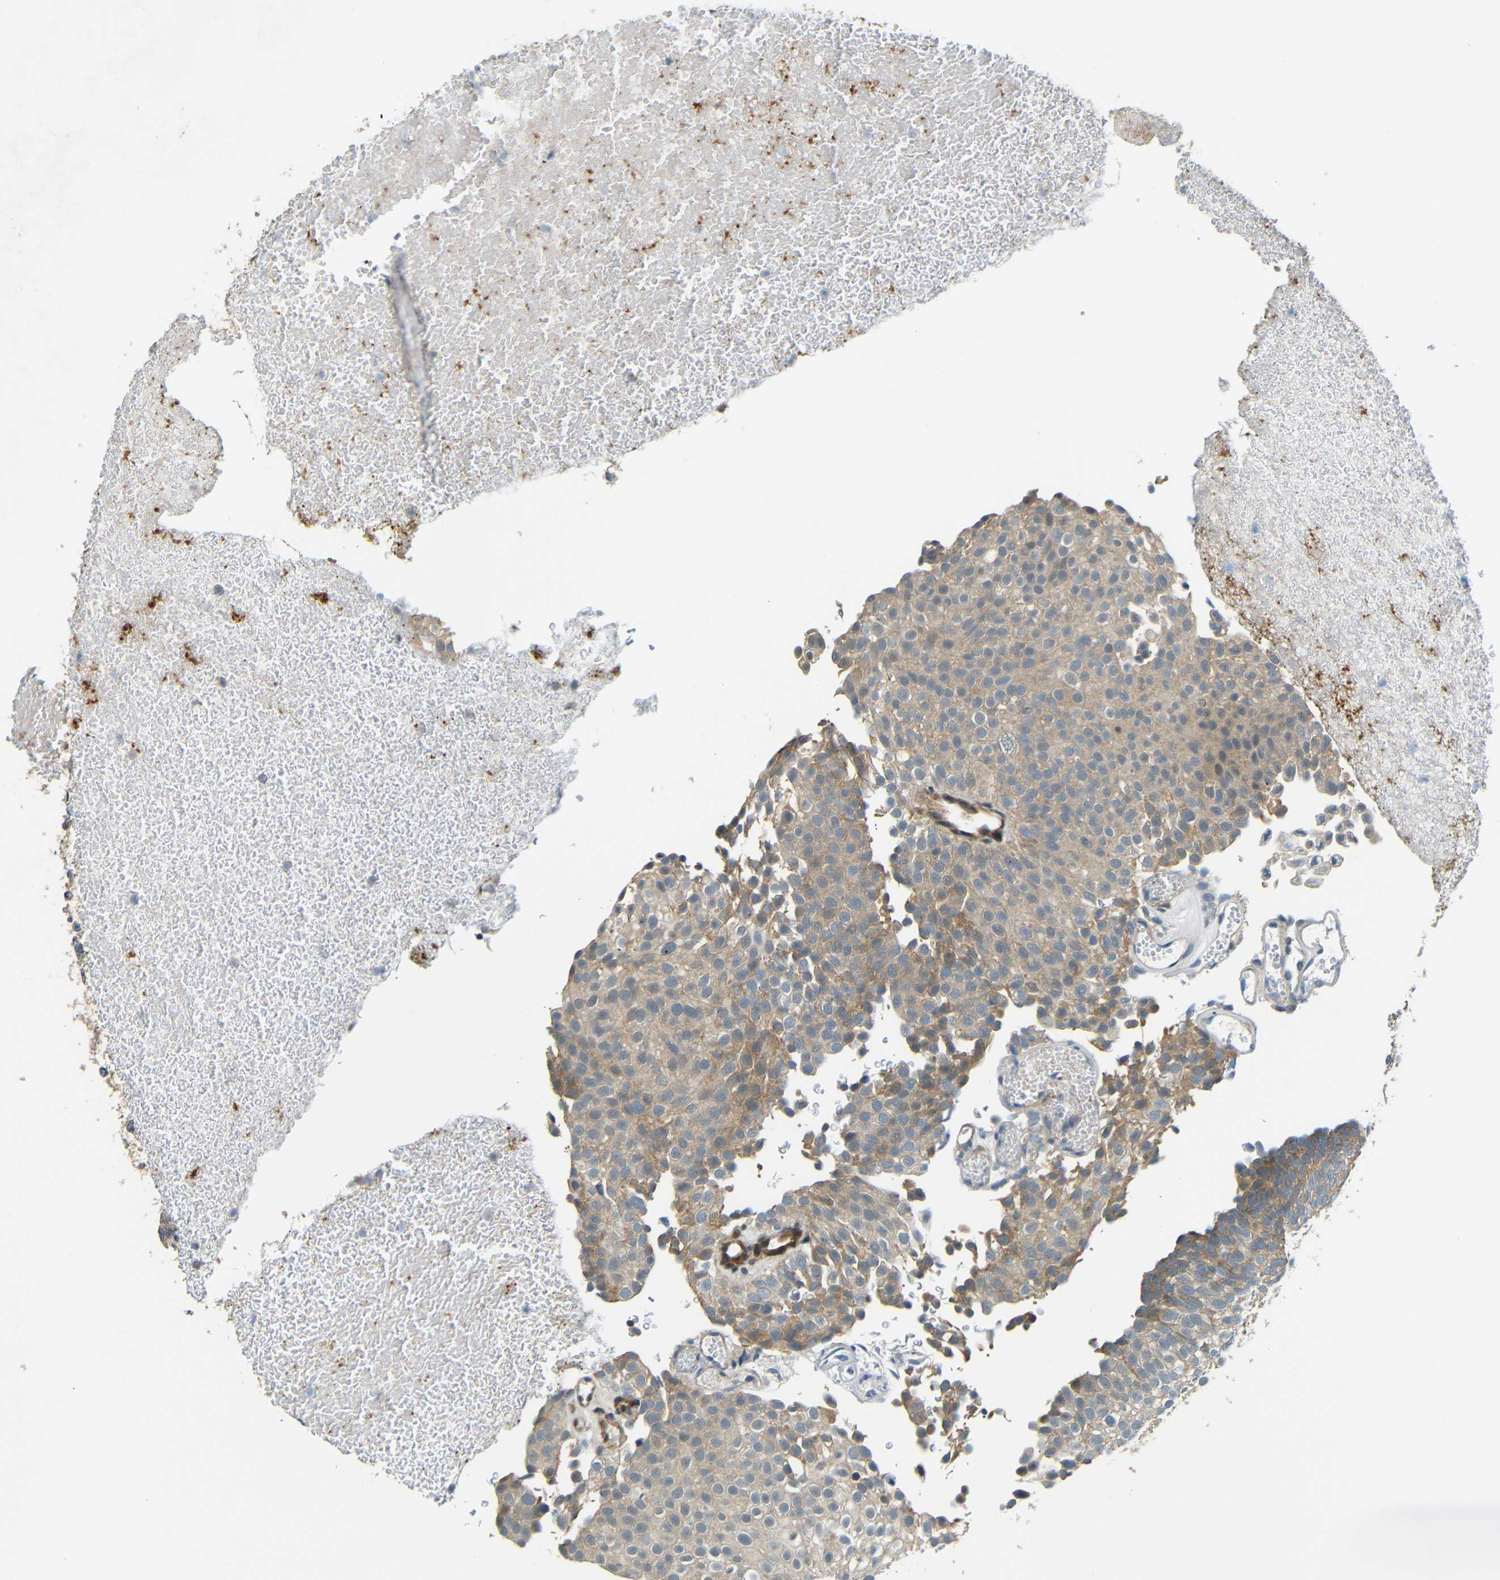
{"staining": {"intensity": "weak", "quantity": ">75%", "location": "cytoplasmic/membranous"}, "tissue": "urothelial cancer", "cell_type": "Tumor cells", "image_type": "cancer", "snomed": [{"axis": "morphology", "description": "Urothelial carcinoma, Low grade"}, {"axis": "topography", "description": "Urinary bladder"}], "caption": "Protein expression analysis of human urothelial carcinoma (low-grade) reveals weak cytoplasmic/membranous expression in about >75% of tumor cells.", "gene": "FNDC3A", "patient": {"sex": "male", "age": 78}}